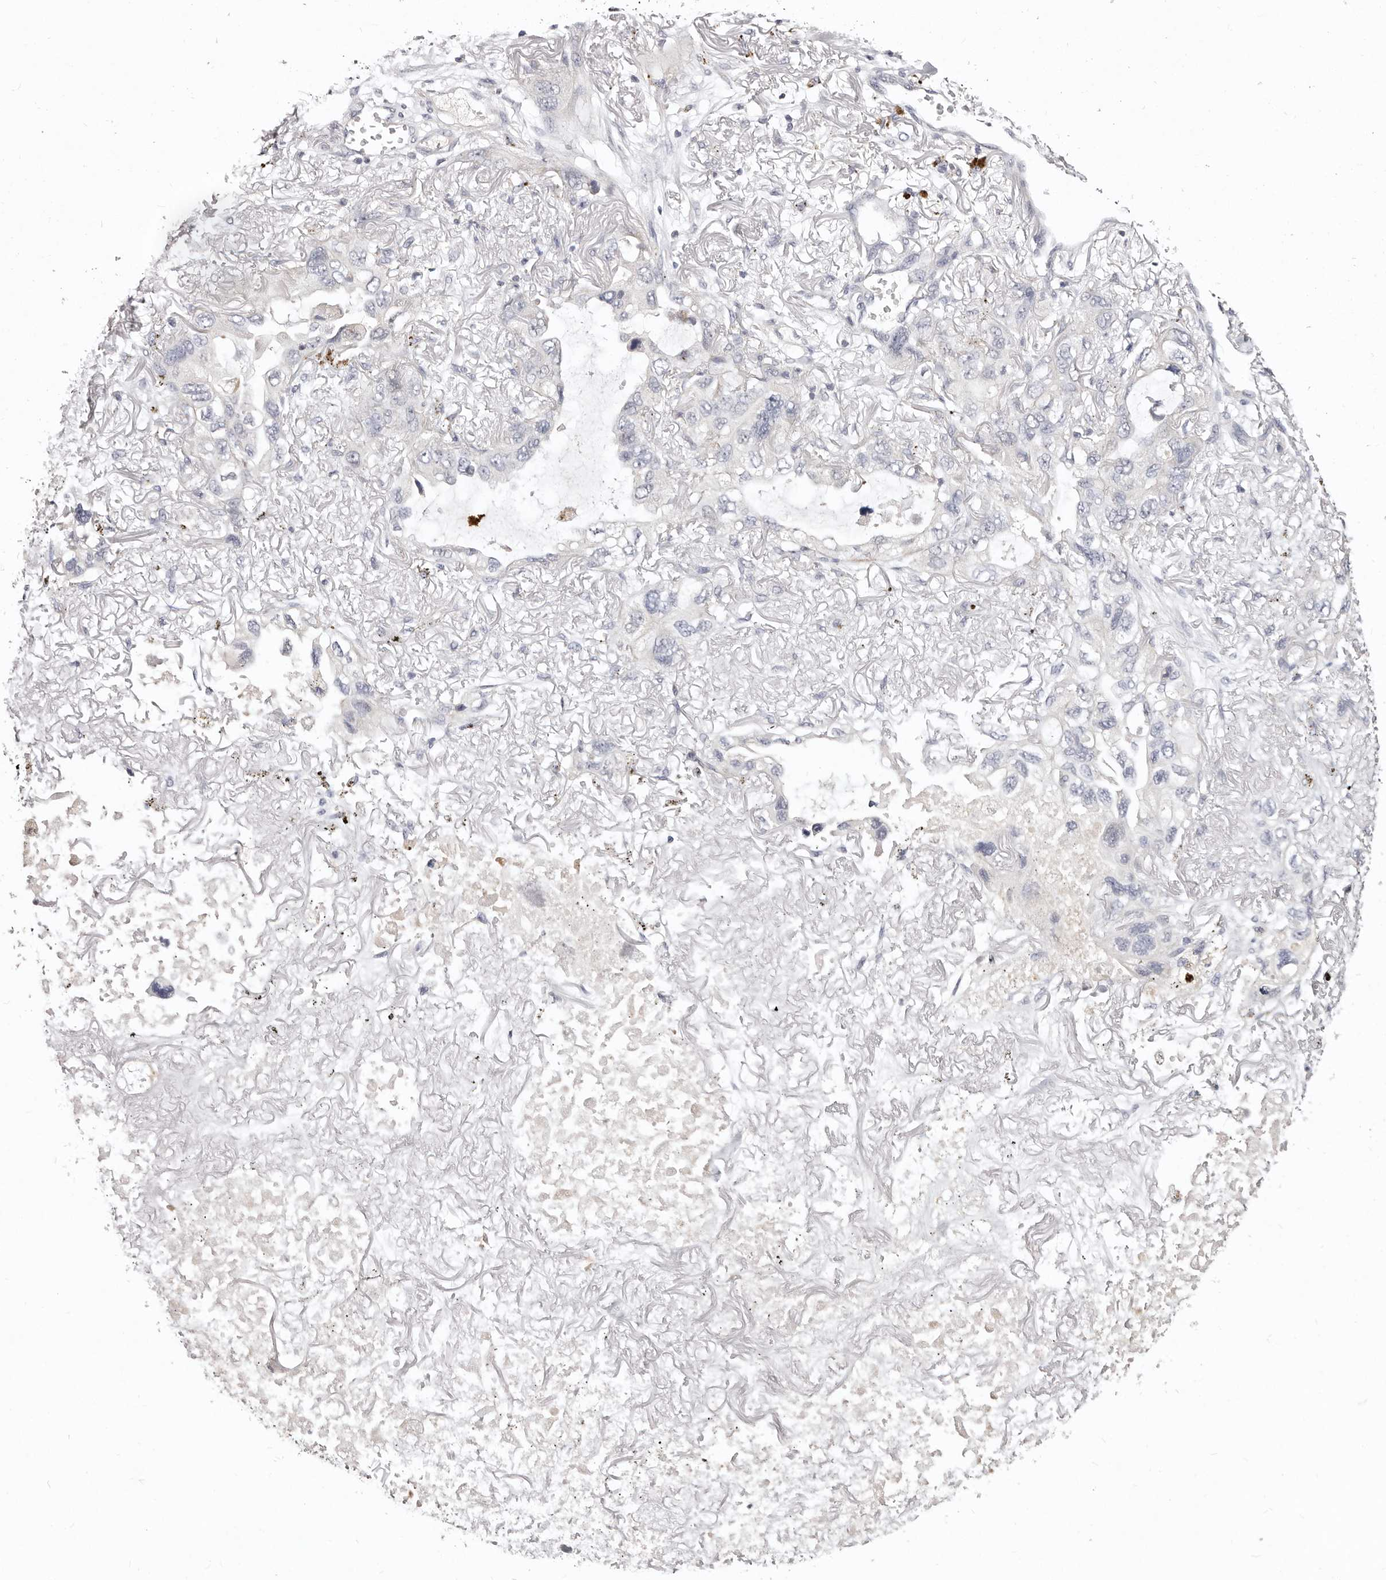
{"staining": {"intensity": "negative", "quantity": "none", "location": "none"}, "tissue": "lung cancer", "cell_type": "Tumor cells", "image_type": "cancer", "snomed": [{"axis": "morphology", "description": "Squamous cell carcinoma, NOS"}, {"axis": "topography", "description": "Lung"}], "caption": "Immunohistochemical staining of squamous cell carcinoma (lung) exhibits no significant staining in tumor cells. Brightfield microscopy of immunohistochemistry stained with DAB (brown) and hematoxylin (blue), captured at high magnification.", "gene": "MRPS33", "patient": {"sex": "female", "age": 73}}